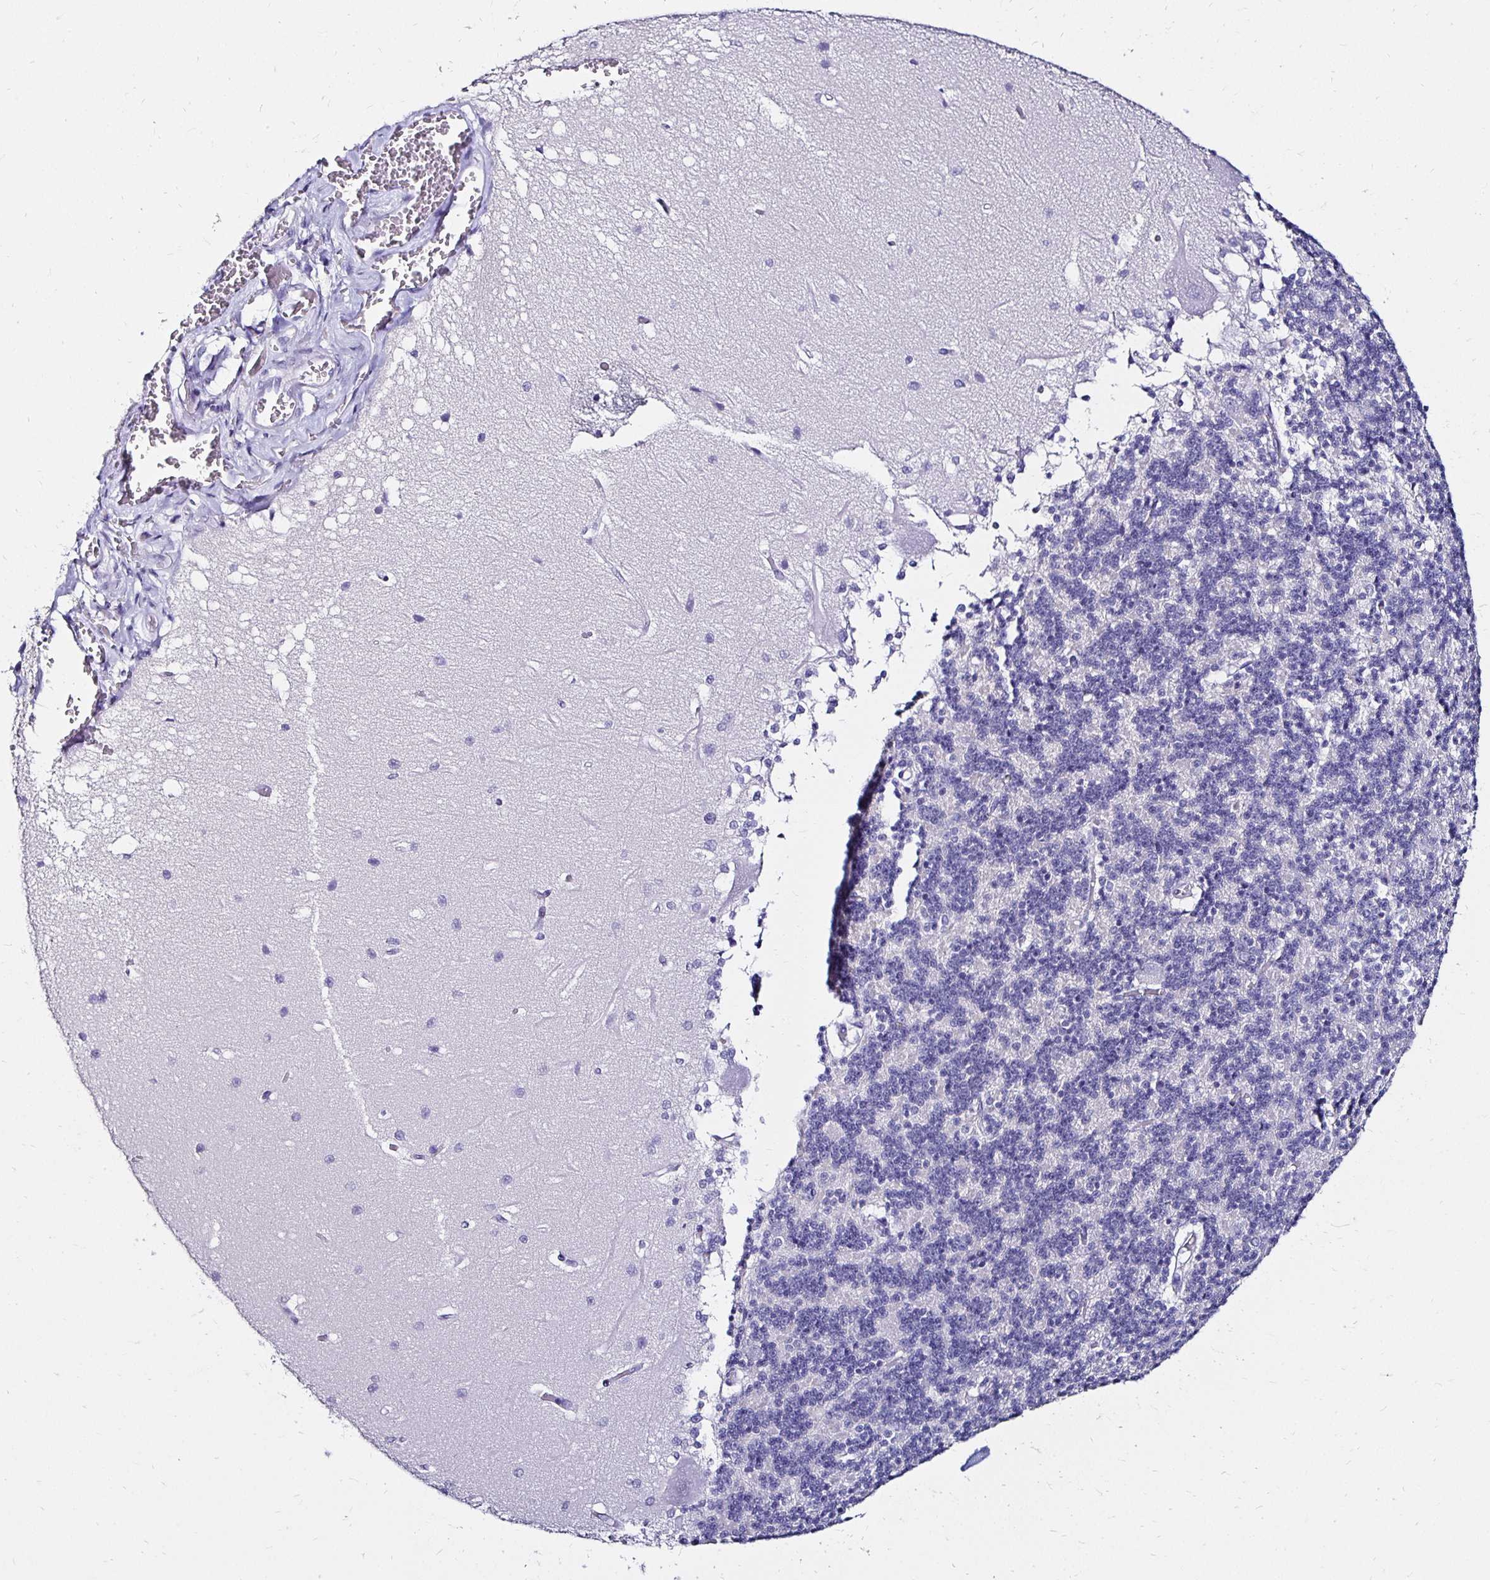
{"staining": {"intensity": "negative", "quantity": "none", "location": "none"}, "tissue": "cerebellum", "cell_type": "Cells in granular layer", "image_type": "normal", "snomed": [{"axis": "morphology", "description": "Normal tissue, NOS"}, {"axis": "topography", "description": "Cerebellum"}], "caption": "This is a histopathology image of immunohistochemistry staining of unremarkable cerebellum, which shows no staining in cells in granular layer. The staining was performed using DAB to visualize the protein expression in brown, while the nuclei were stained in blue with hematoxylin (Magnification: 20x).", "gene": "KCNT1", "patient": {"sex": "male", "age": 37}}